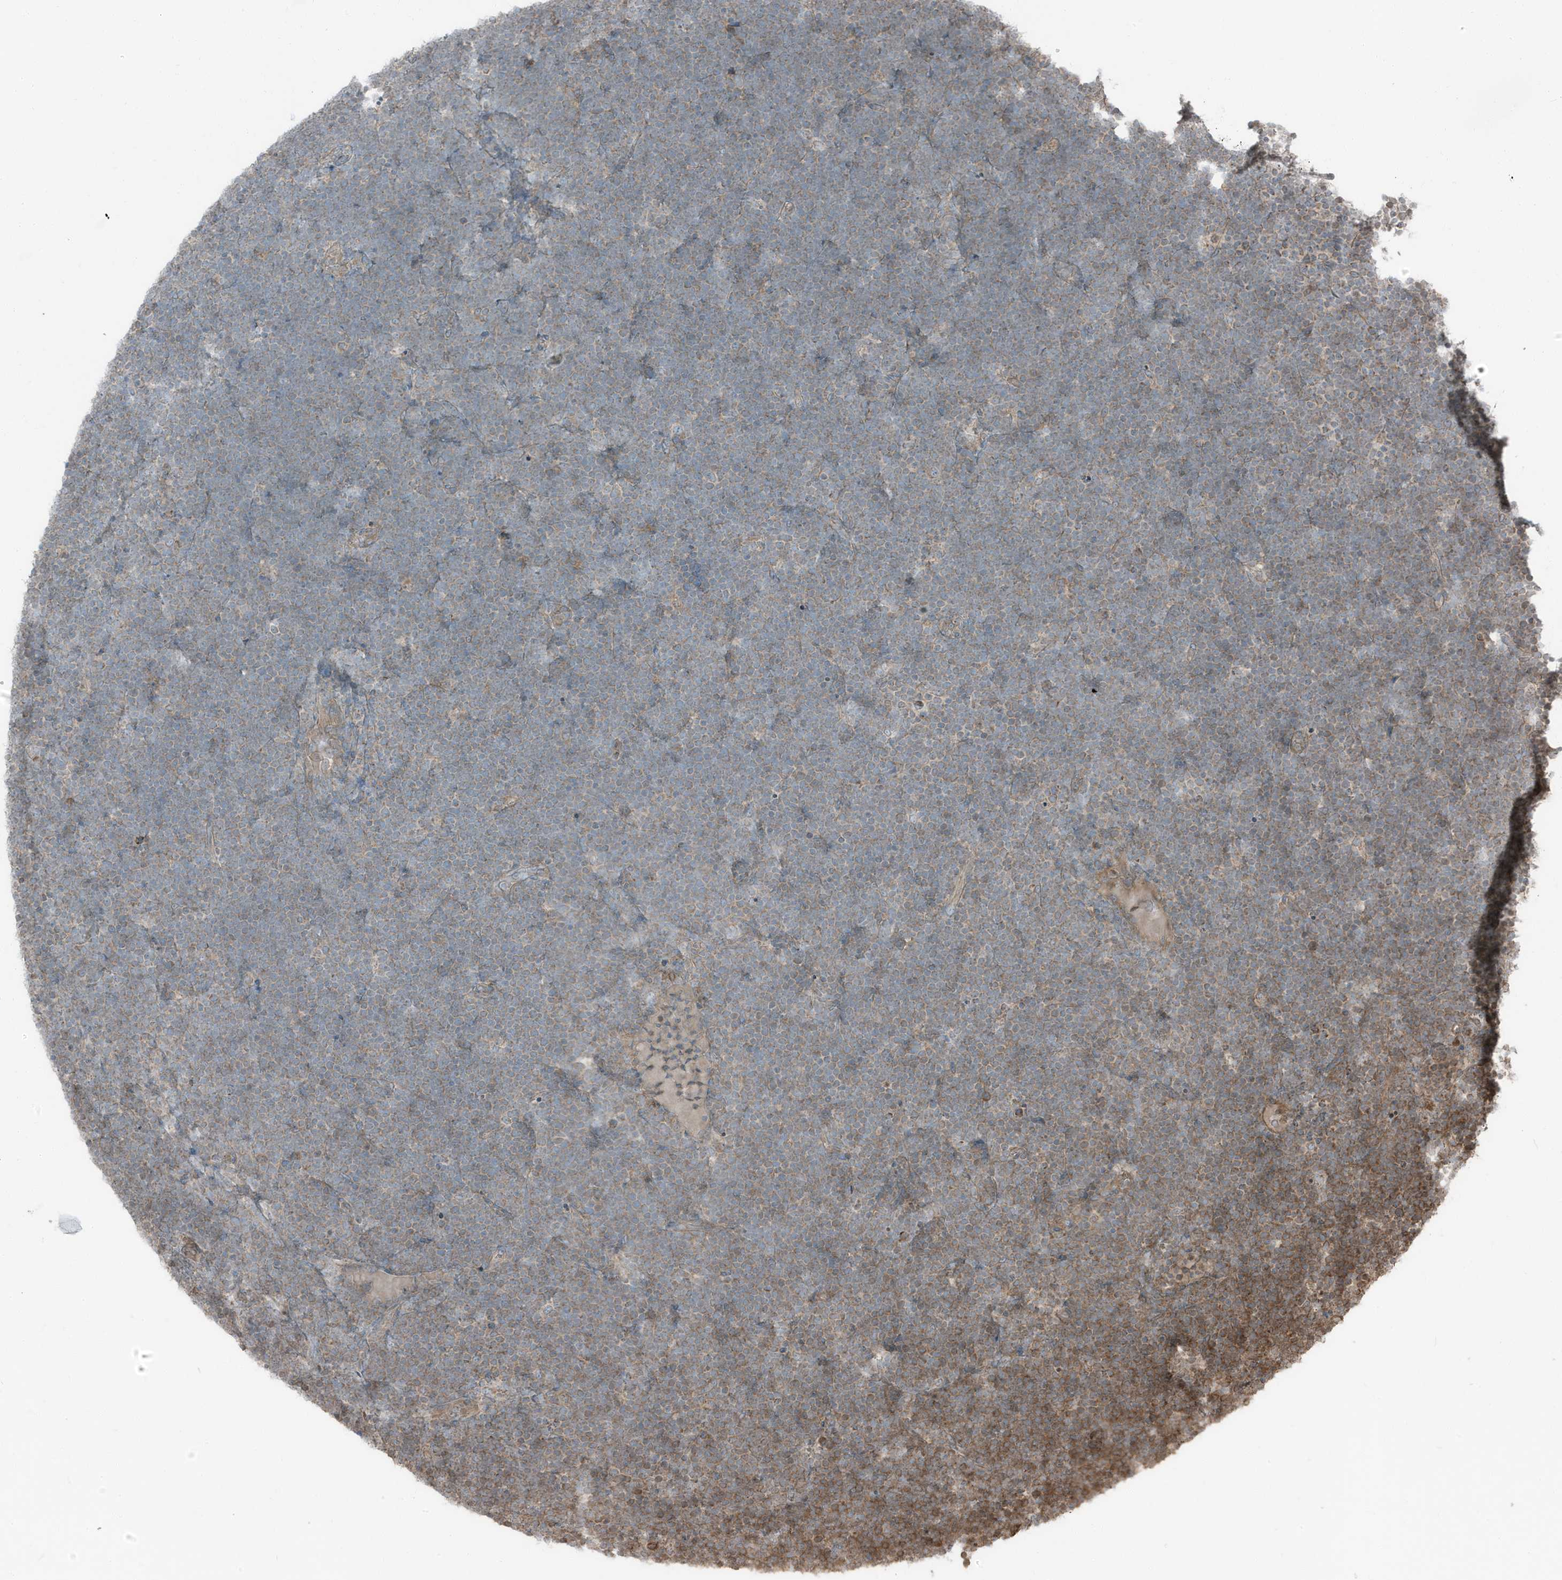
{"staining": {"intensity": "weak", "quantity": ">75%", "location": "cytoplasmic/membranous"}, "tissue": "lymphoma", "cell_type": "Tumor cells", "image_type": "cancer", "snomed": [{"axis": "morphology", "description": "Malignant lymphoma, non-Hodgkin's type, High grade"}, {"axis": "topography", "description": "Lymph node"}], "caption": "Protein expression analysis of human lymphoma reveals weak cytoplasmic/membranous expression in about >75% of tumor cells.", "gene": "AZI2", "patient": {"sex": "male", "age": 13}}